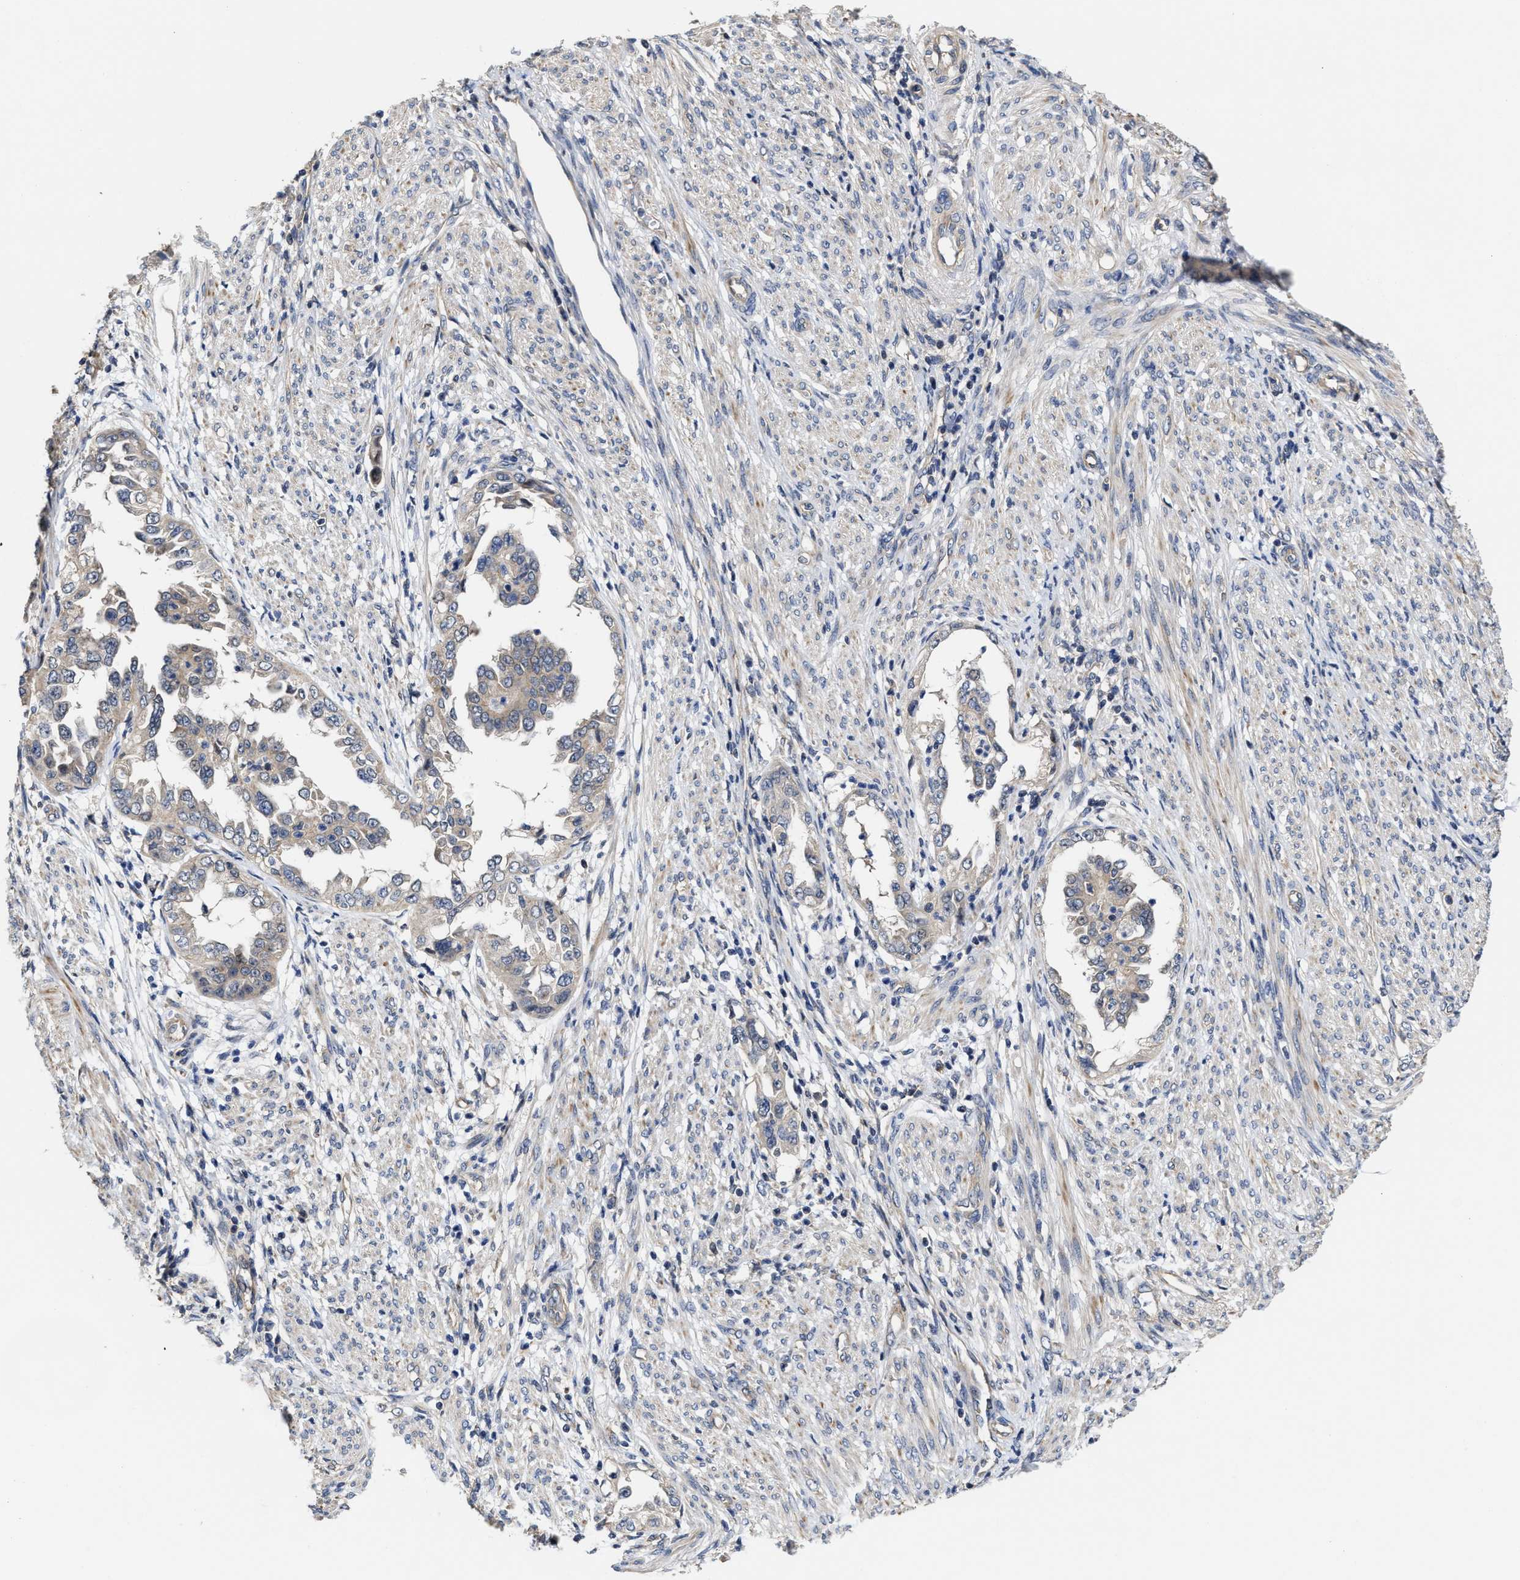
{"staining": {"intensity": "negative", "quantity": "none", "location": "none"}, "tissue": "endometrial cancer", "cell_type": "Tumor cells", "image_type": "cancer", "snomed": [{"axis": "morphology", "description": "Adenocarcinoma, NOS"}, {"axis": "topography", "description": "Endometrium"}], "caption": "This is a photomicrograph of immunohistochemistry staining of endometrial adenocarcinoma, which shows no expression in tumor cells.", "gene": "TRAF6", "patient": {"sex": "female", "age": 85}}